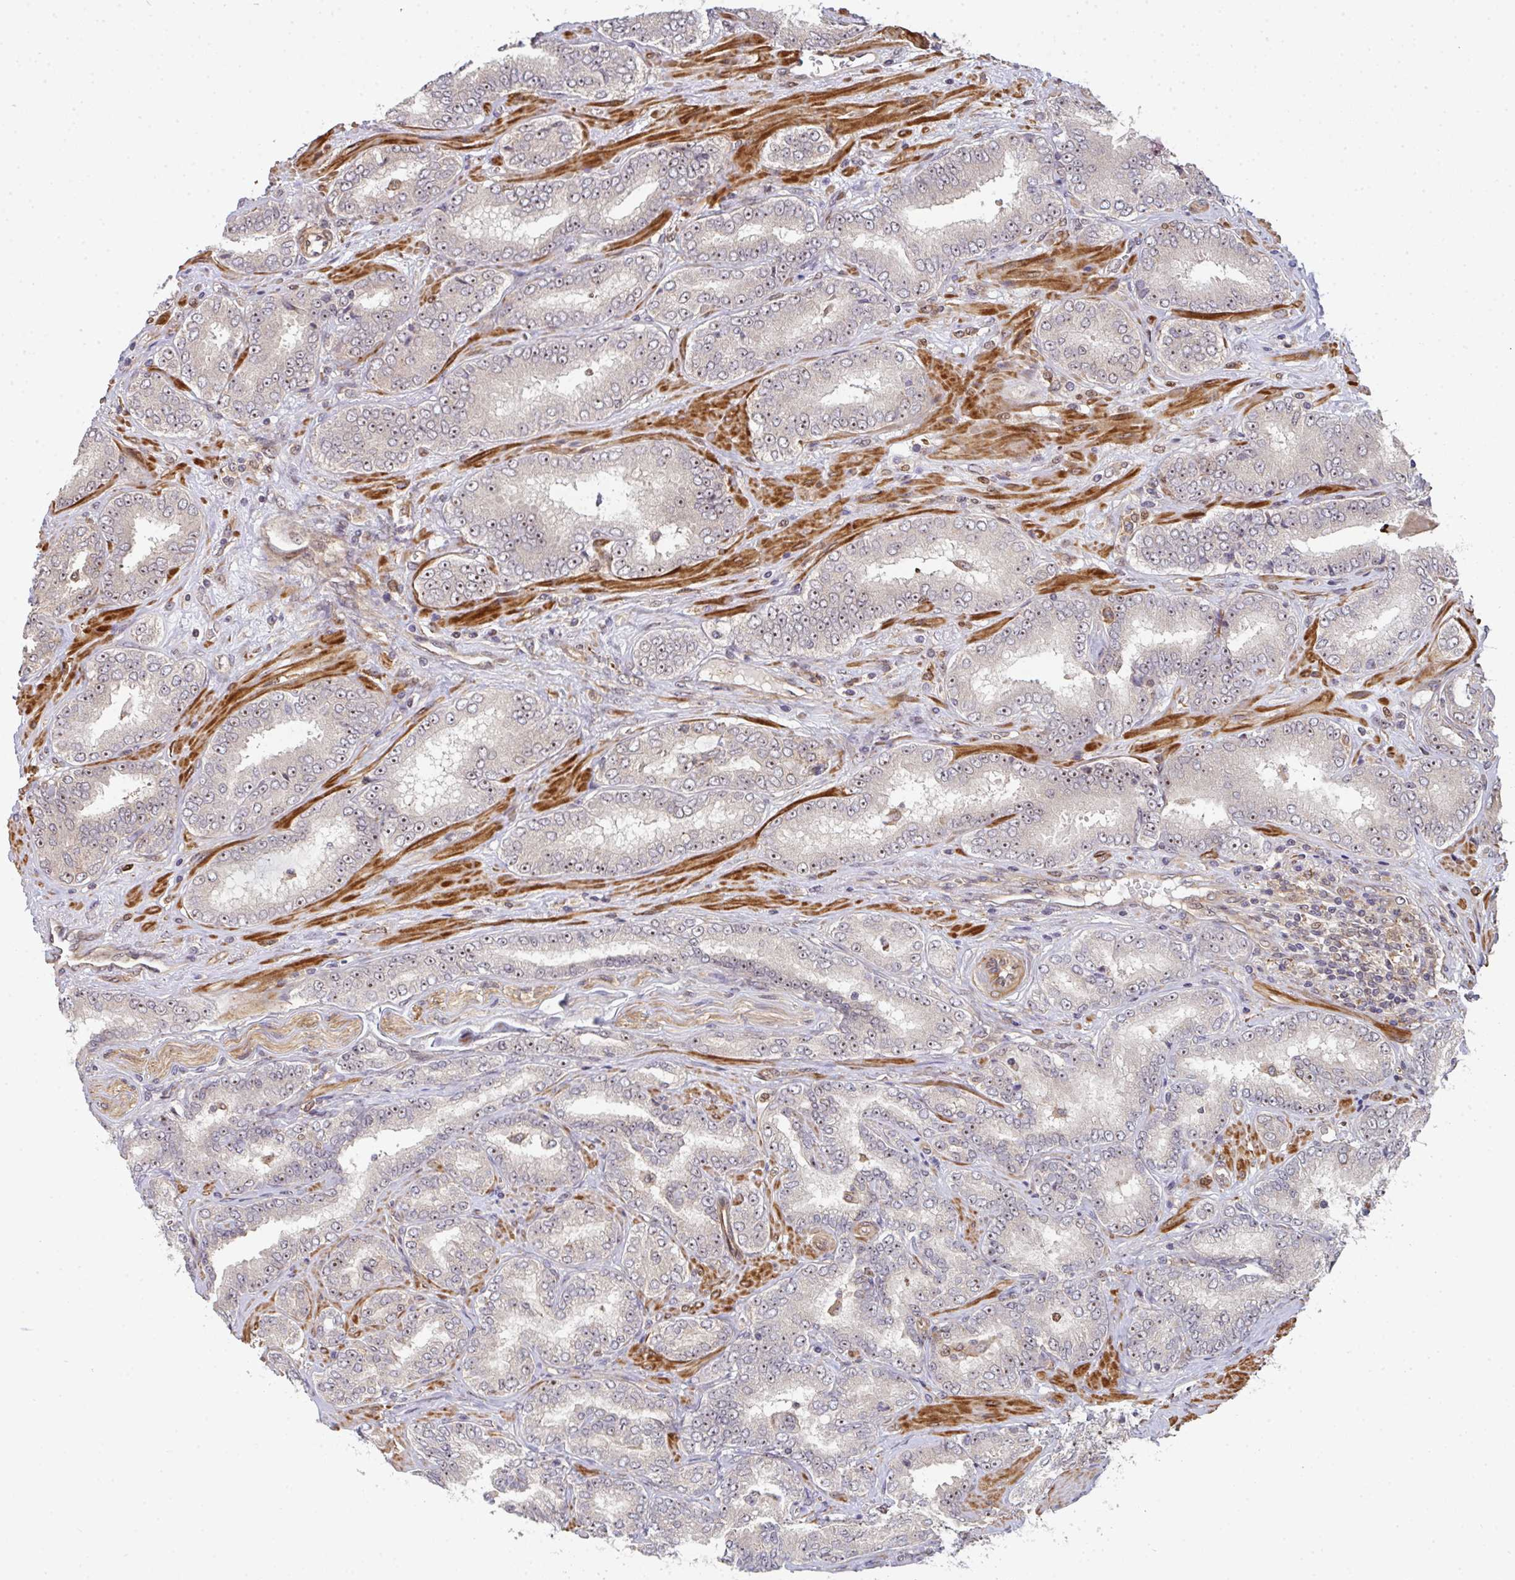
{"staining": {"intensity": "weak", "quantity": "25%-75%", "location": "cytoplasmic/membranous,nuclear"}, "tissue": "prostate cancer", "cell_type": "Tumor cells", "image_type": "cancer", "snomed": [{"axis": "morphology", "description": "Adenocarcinoma, High grade"}, {"axis": "topography", "description": "Prostate"}], "caption": "Human high-grade adenocarcinoma (prostate) stained with a brown dye shows weak cytoplasmic/membranous and nuclear positive expression in about 25%-75% of tumor cells.", "gene": "SIMC1", "patient": {"sex": "male", "age": 72}}